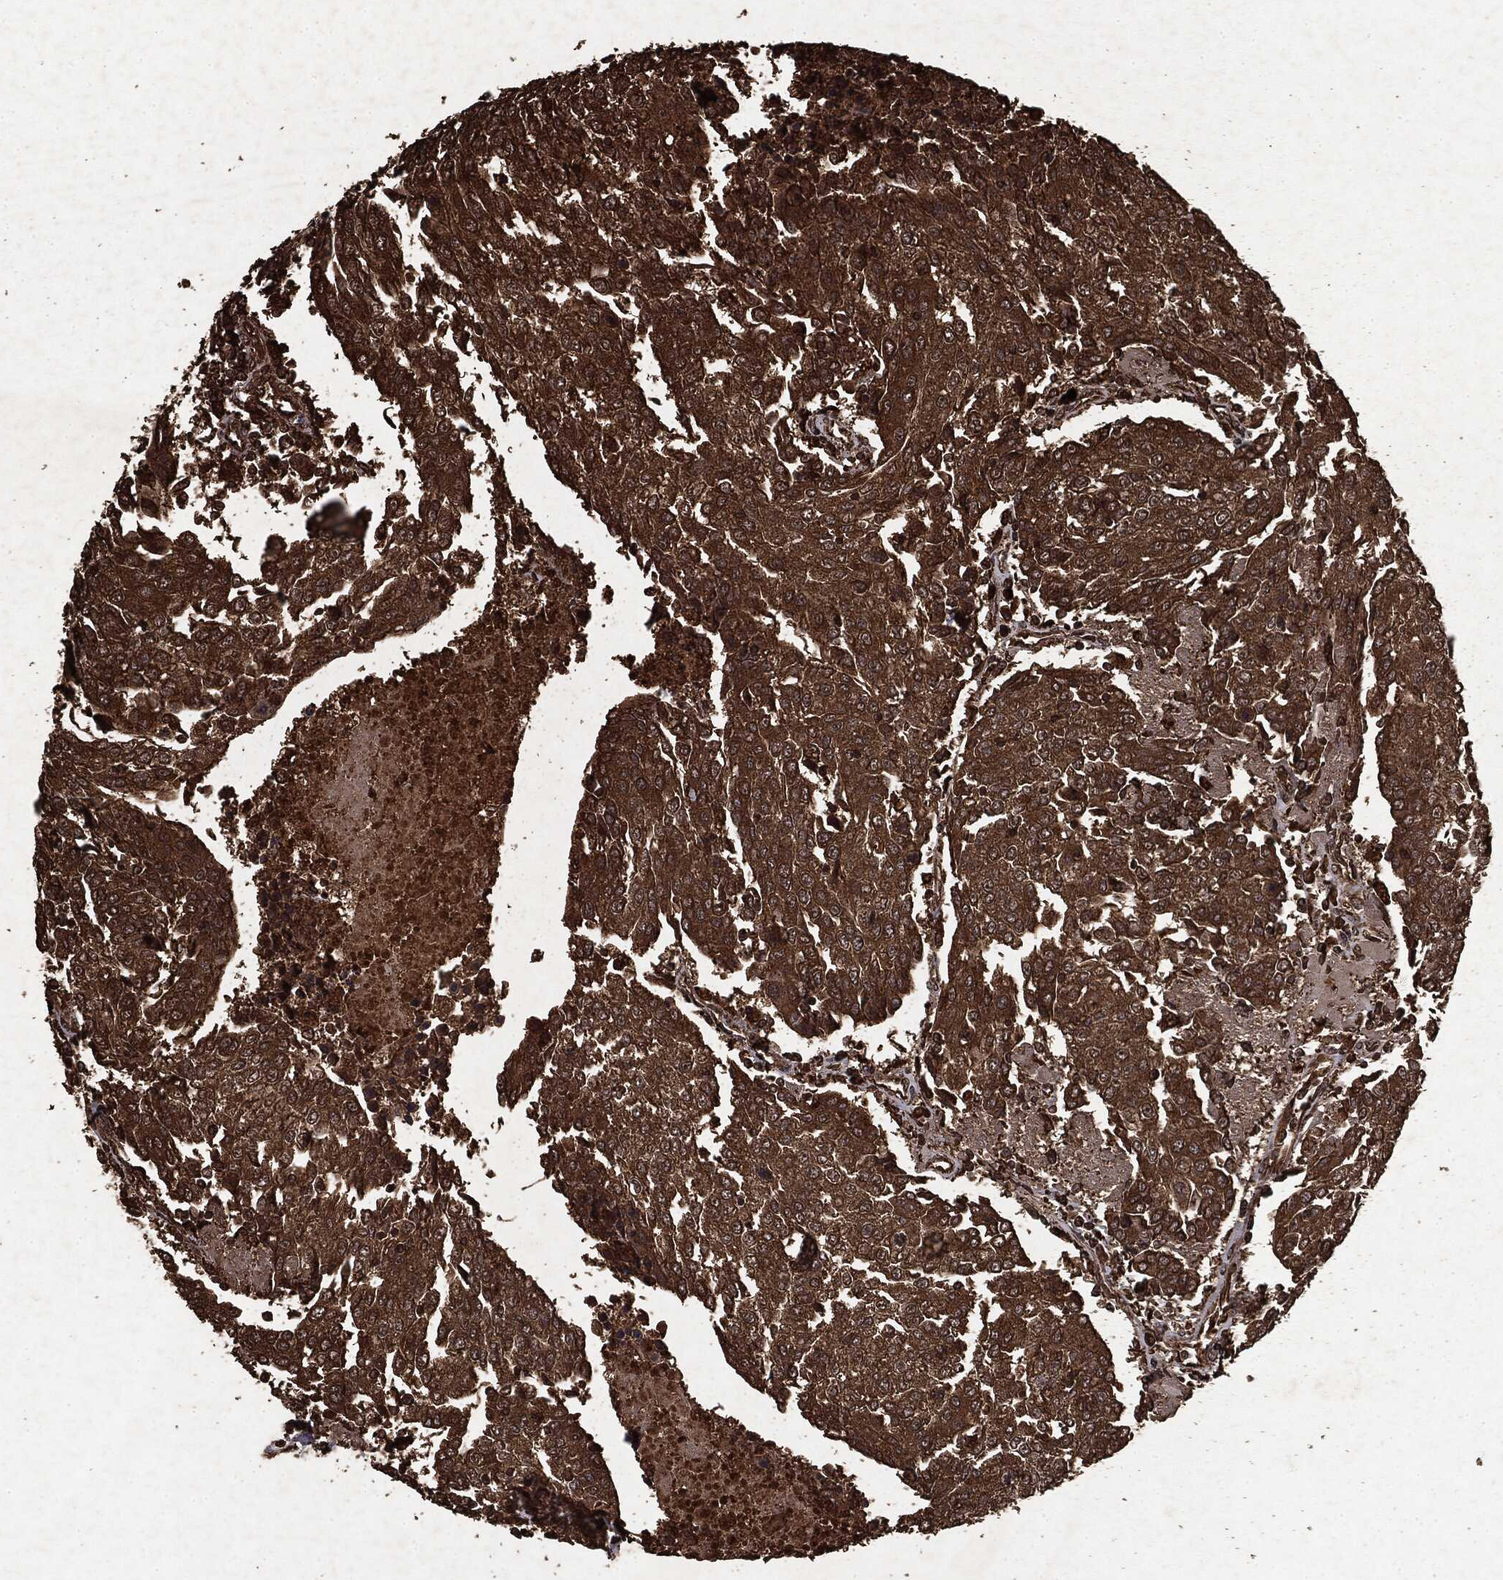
{"staining": {"intensity": "strong", "quantity": ">75%", "location": "cytoplasmic/membranous"}, "tissue": "urothelial cancer", "cell_type": "Tumor cells", "image_type": "cancer", "snomed": [{"axis": "morphology", "description": "Urothelial carcinoma, High grade"}, {"axis": "topography", "description": "Urinary bladder"}], "caption": "Brown immunohistochemical staining in urothelial carcinoma (high-grade) reveals strong cytoplasmic/membranous staining in approximately >75% of tumor cells. The protein of interest is shown in brown color, while the nuclei are stained blue.", "gene": "ARAF", "patient": {"sex": "female", "age": 85}}